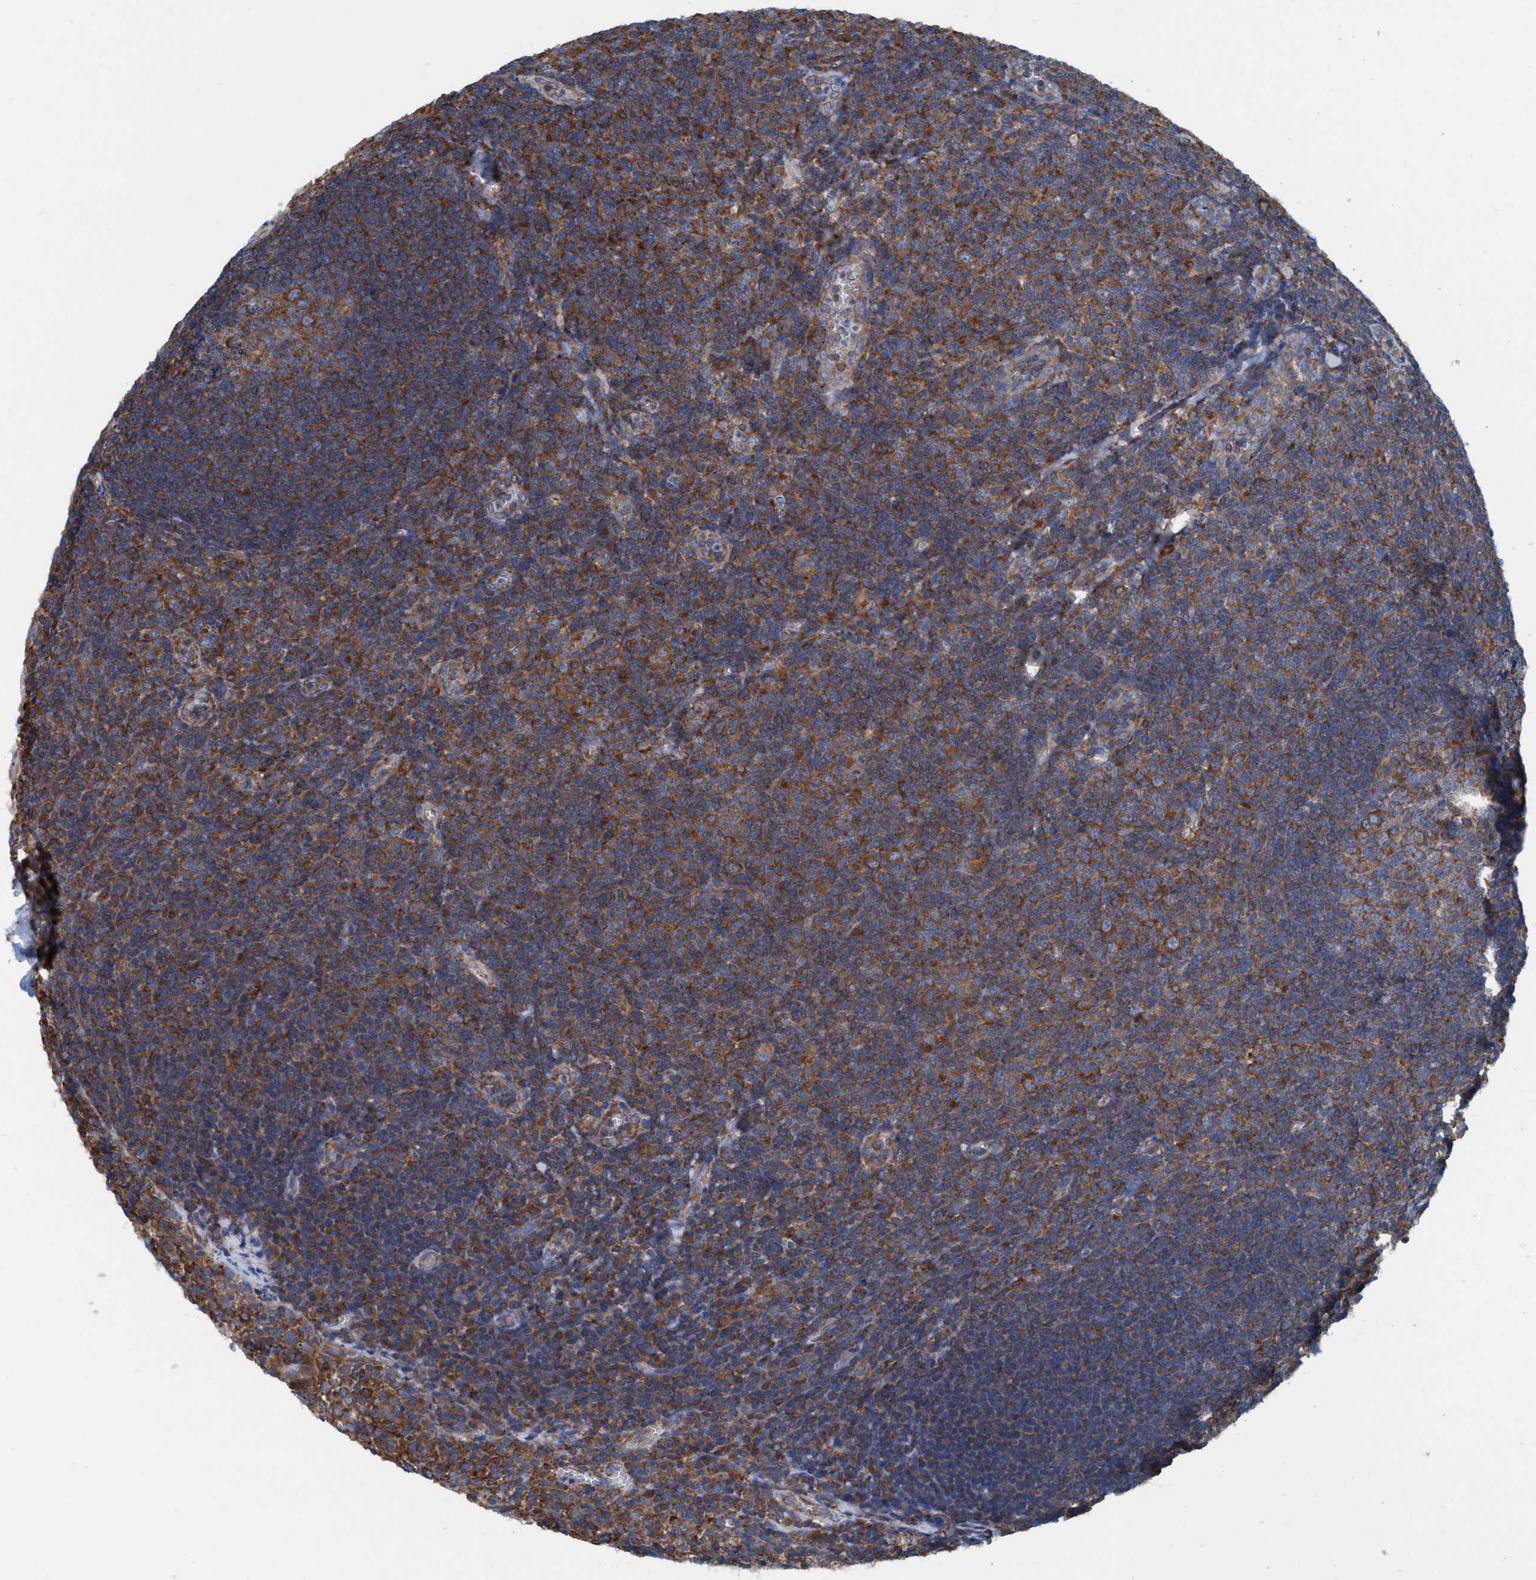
{"staining": {"intensity": "moderate", "quantity": ">75%", "location": "cytoplasmic/membranous"}, "tissue": "tonsil", "cell_type": "Germinal center cells", "image_type": "normal", "snomed": [{"axis": "morphology", "description": "Normal tissue, NOS"}, {"axis": "topography", "description": "Tonsil"}], "caption": "Tonsil stained for a protein displays moderate cytoplasmic/membranous positivity in germinal center cells. (IHC, brightfield microscopy, high magnification).", "gene": "NMT1", "patient": {"sex": "male", "age": 37}}